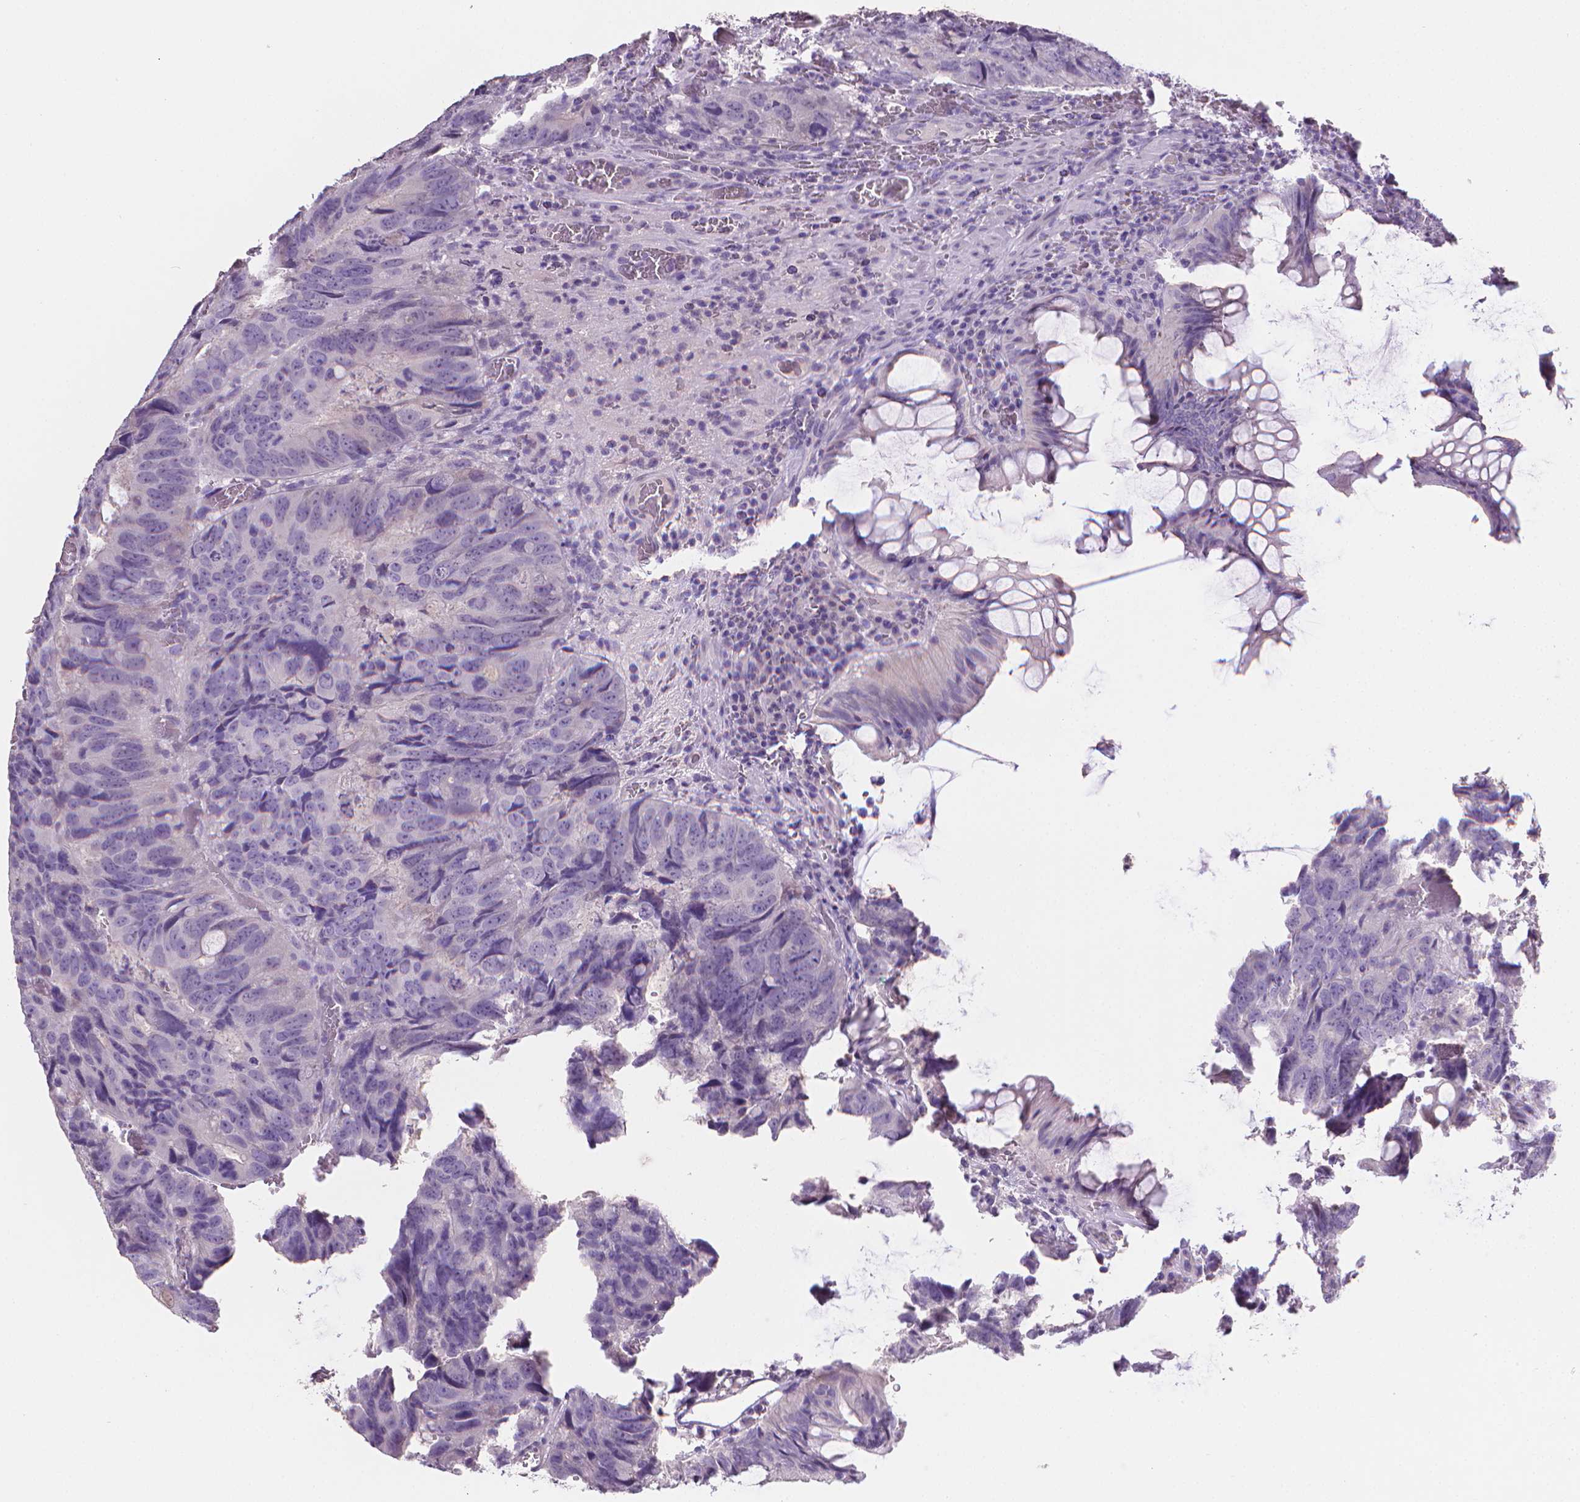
{"staining": {"intensity": "negative", "quantity": "none", "location": "none"}, "tissue": "colorectal cancer", "cell_type": "Tumor cells", "image_type": "cancer", "snomed": [{"axis": "morphology", "description": "Adenocarcinoma, NOS"}, {"axis": "topography", "description": "Colon"}], "caption": "This is an immunohistochemistry (IHC) micrograph of colorectal cancer (adenocarcinoma). There is no expression in tumor cells.", "gene": "TNNI2", "patient": {"sex": "male", "age": 79}}